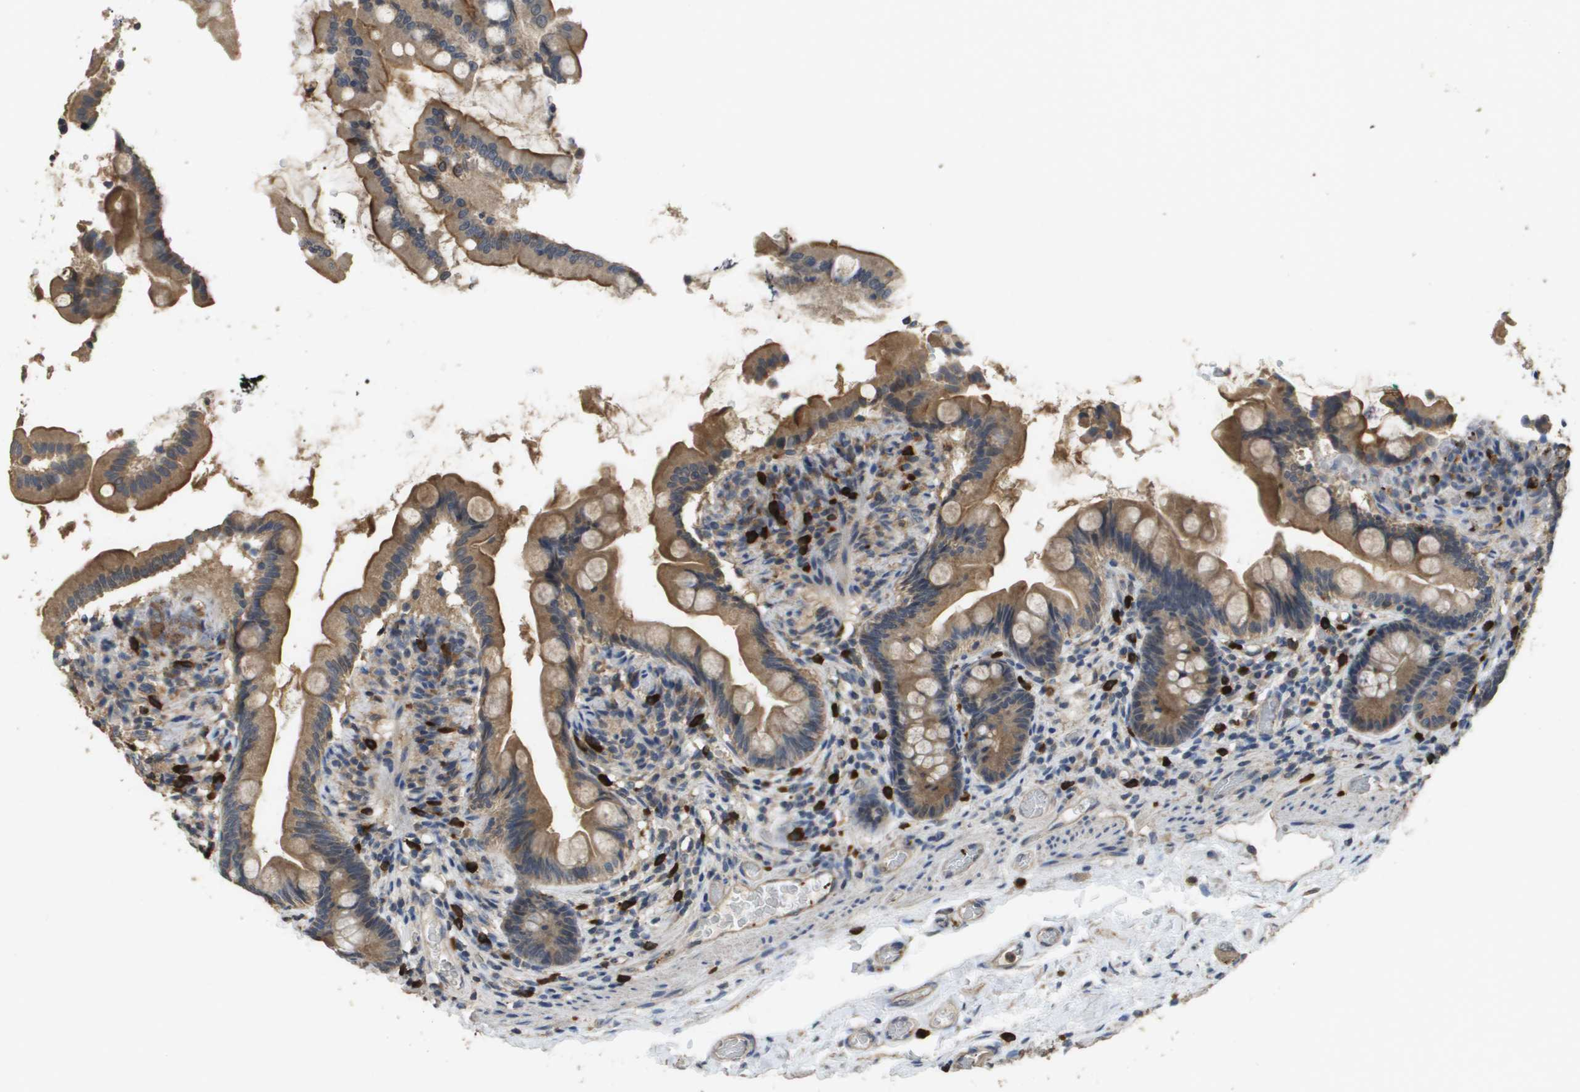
{"staining": {"intensity": "moderate", "quantity": ">75%", "location": "cytoplasmic/membranous"}, "tissue": "small intestine", "cell_type": "Glandular cells", "image_type": "normal", "snomed": [{"axis": "morphology", "description": "Normal tissue, NOS"}, {"axis": "topography", "description": "Small intestine"}], "caption": "High-power microscopy captured an immunohistochemistry (IHC) micrograph of unremarkable small intestine, revealing moderate cytoplasmic/membranous expression in about >75% of glandular cells. (Brightfield microscopy of DAB IHC at high magnification).", "gene": "RAB27B", "patient": {"sex": "female", "age": 56}}